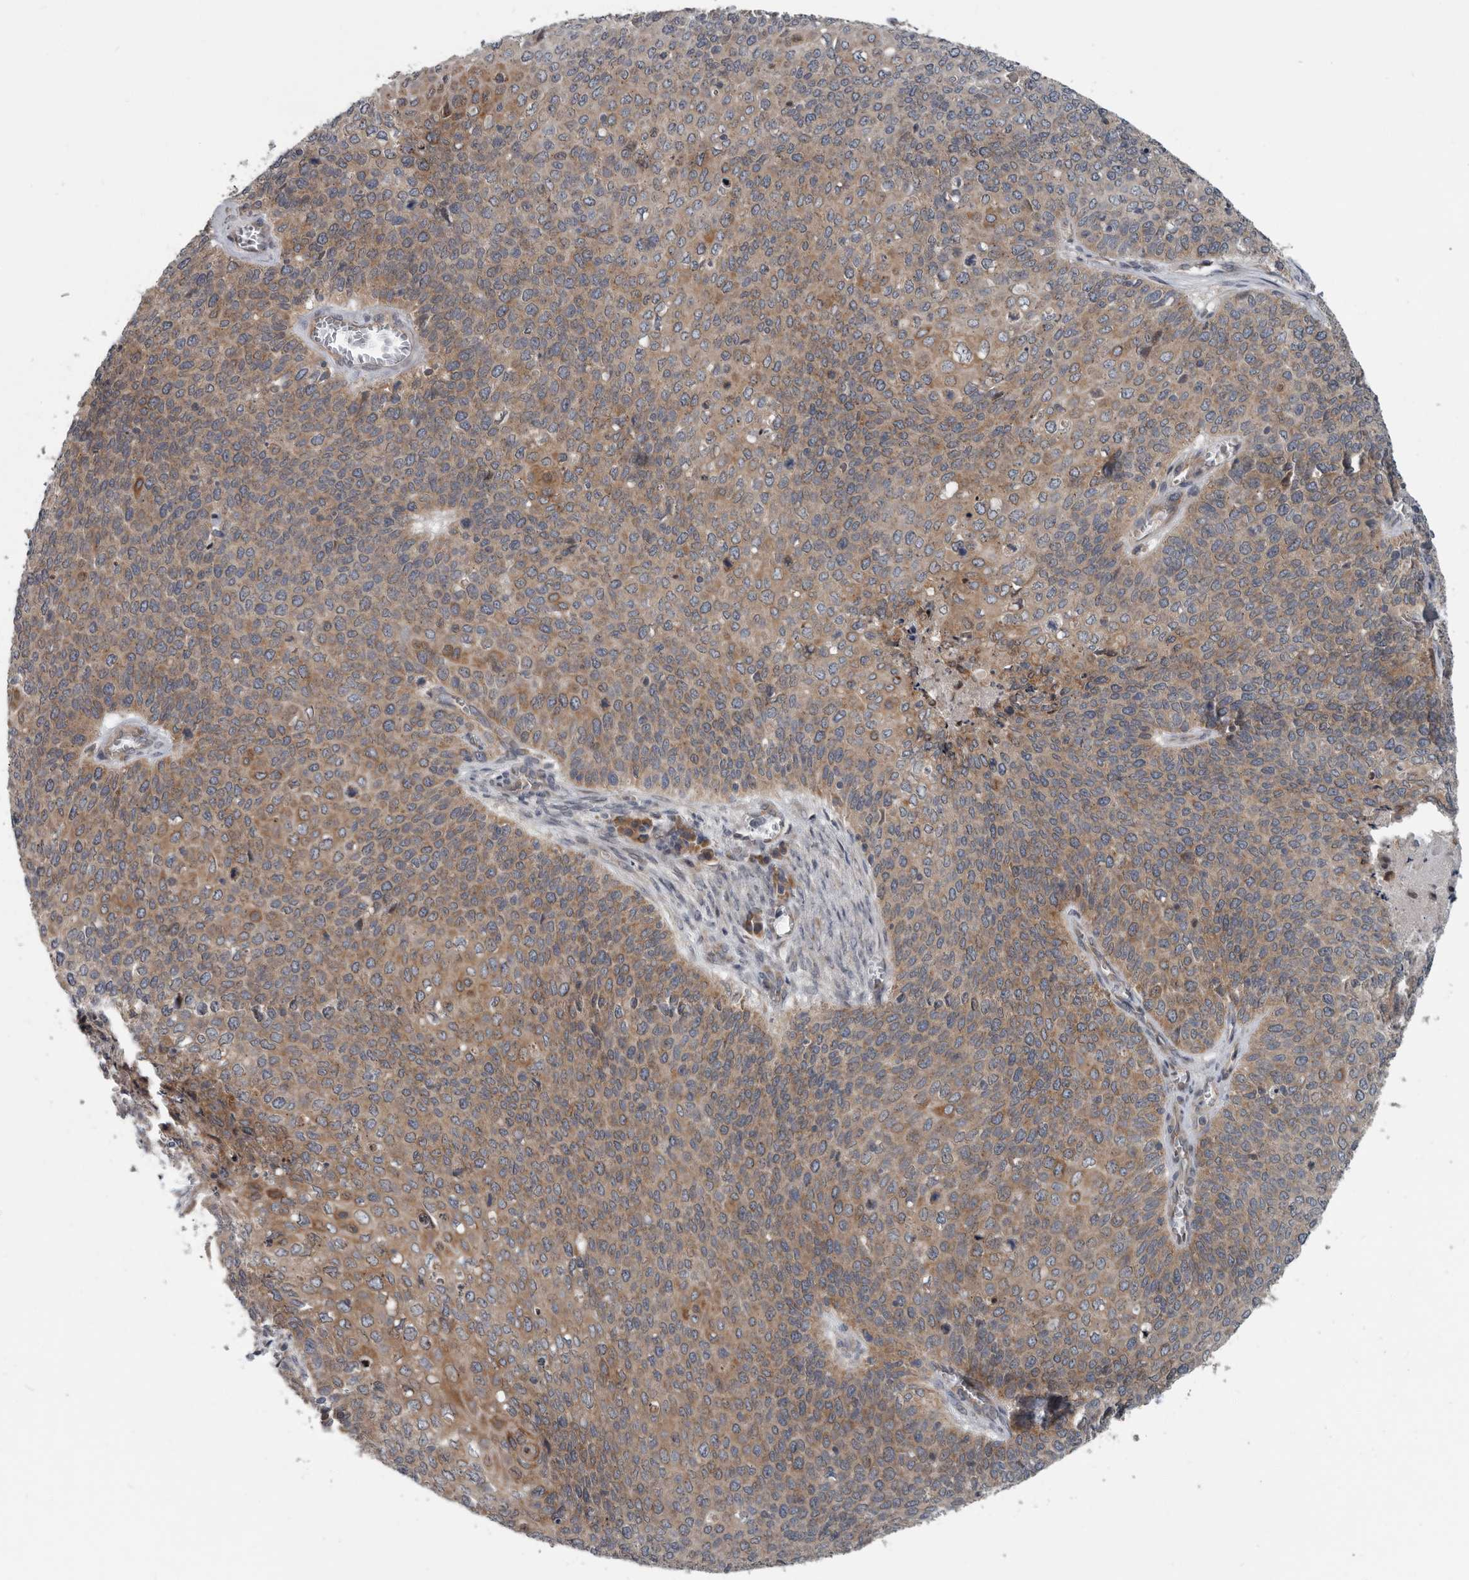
{"staining": {"intensity": "moderate", "quantity": ">75%", "location": "cytoplasmic/membranous"}, "tissue": "cervical cancer", "cell_type": "Tumor cells", "image_type": "cancer", "snomed": [{"axis": "morphology", "description": "Squamous cell carcinoma, NOS"}, {"axis": "topography", "description": "Cervix"}], "caption": "Immunohistochemical staining of cervical cancer reveals medium levels of moderate cytoplasmic/membranous protein staining in about >75% of tumor cells.", "gene": "TMEM199", "patient": {"sex": "female", "age": 39}}